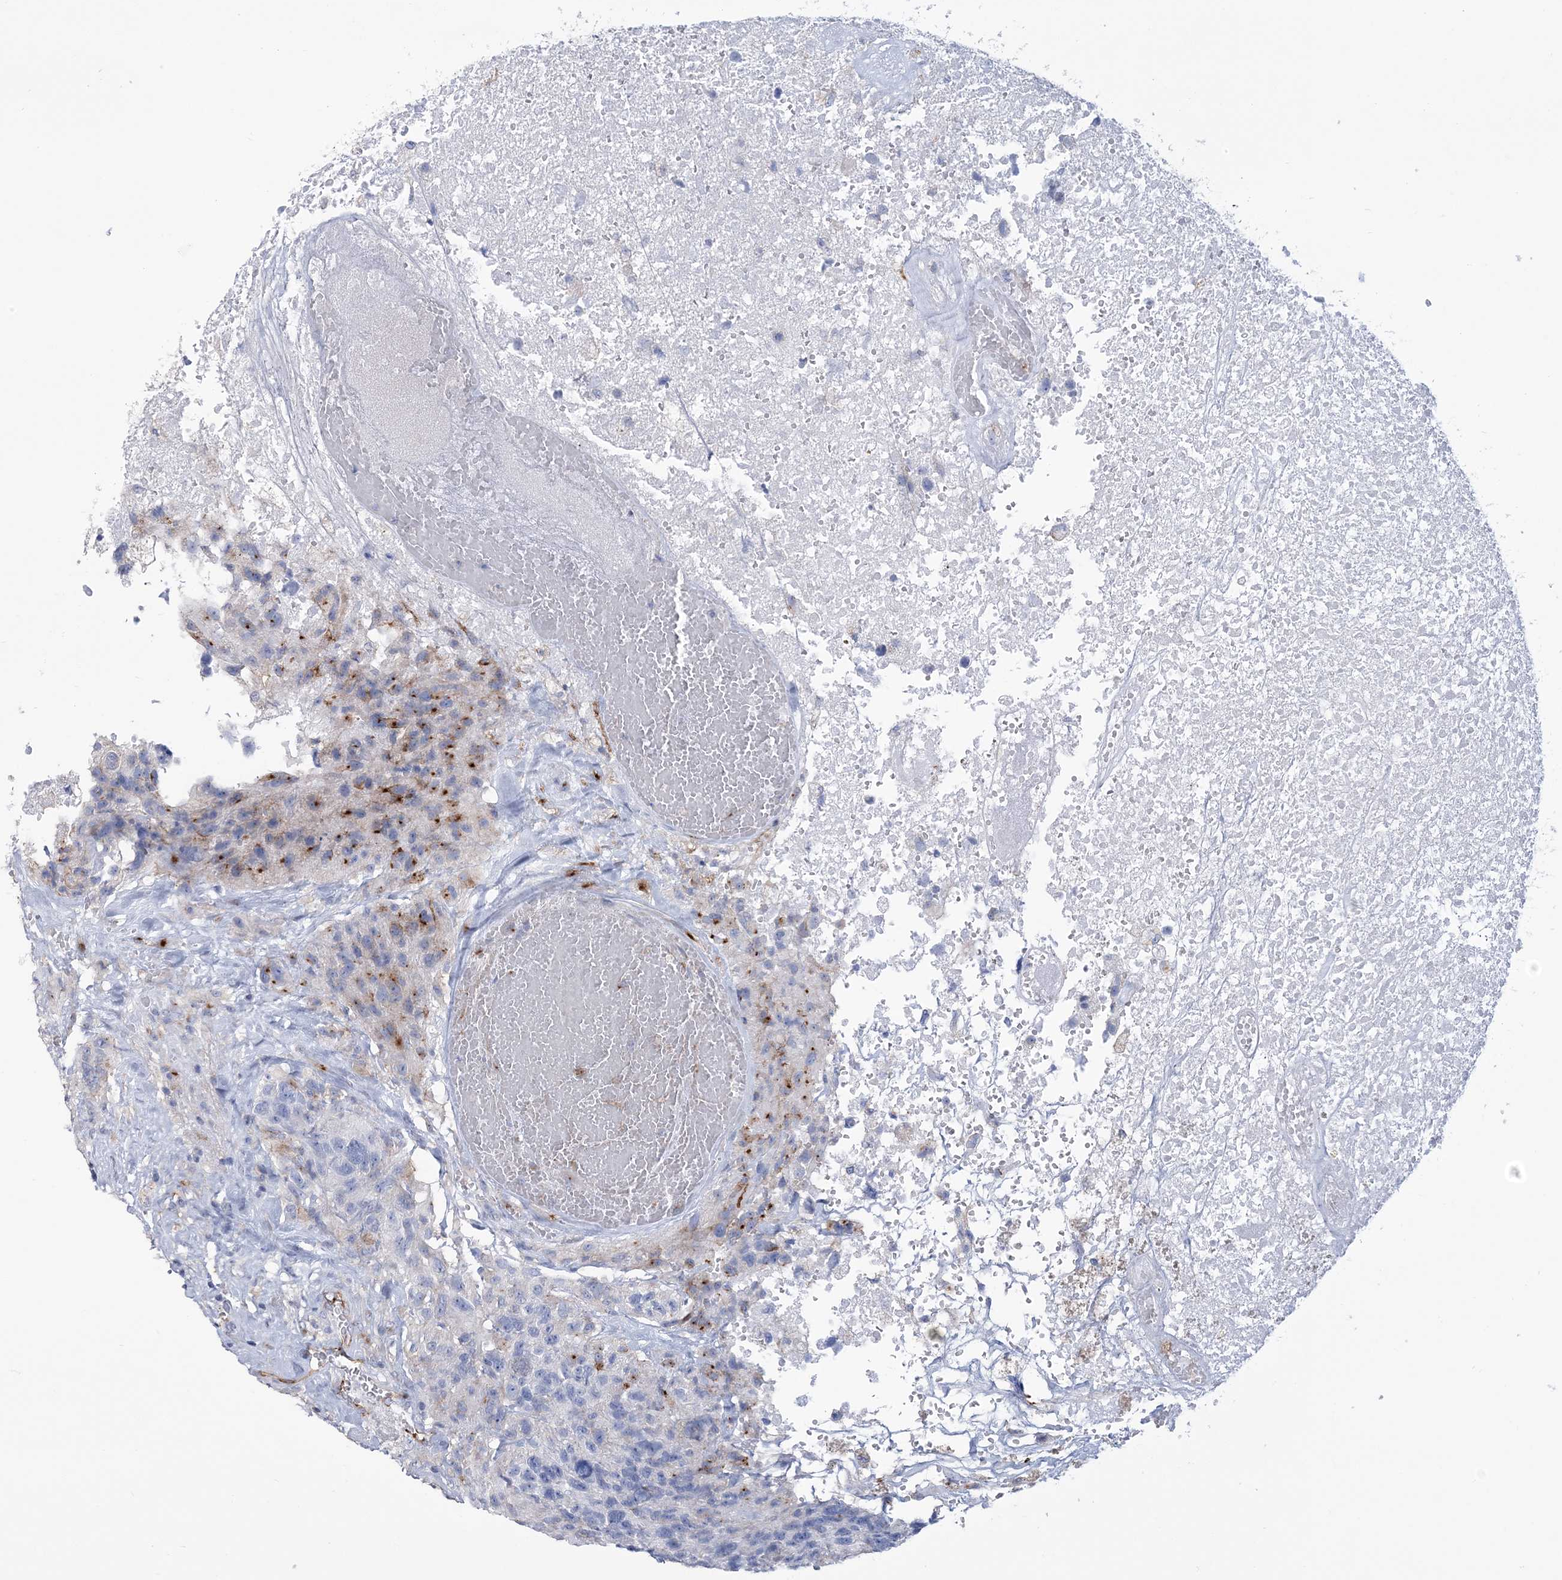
{"staining": {"intensity": "strong", "quantity": "<25%", "location": "cytoplasmic/membranous"}, "tissue": "glioma", "cell_type": "Tumor cells", "image_type": "cancer", "snomed": [{"axis": "morphology", "description": "Glioma, malignant, High grade"}, {"axis": "topography", "description": "Brain"}], "caption": "Glioma stained with a brown dye demonstrates strong cytoplasmic/membranous positive expression in approximately <25% of tumor cells.", "gene": "RAB11FIP5", "patient": {"sex": "male", "age": 69}}